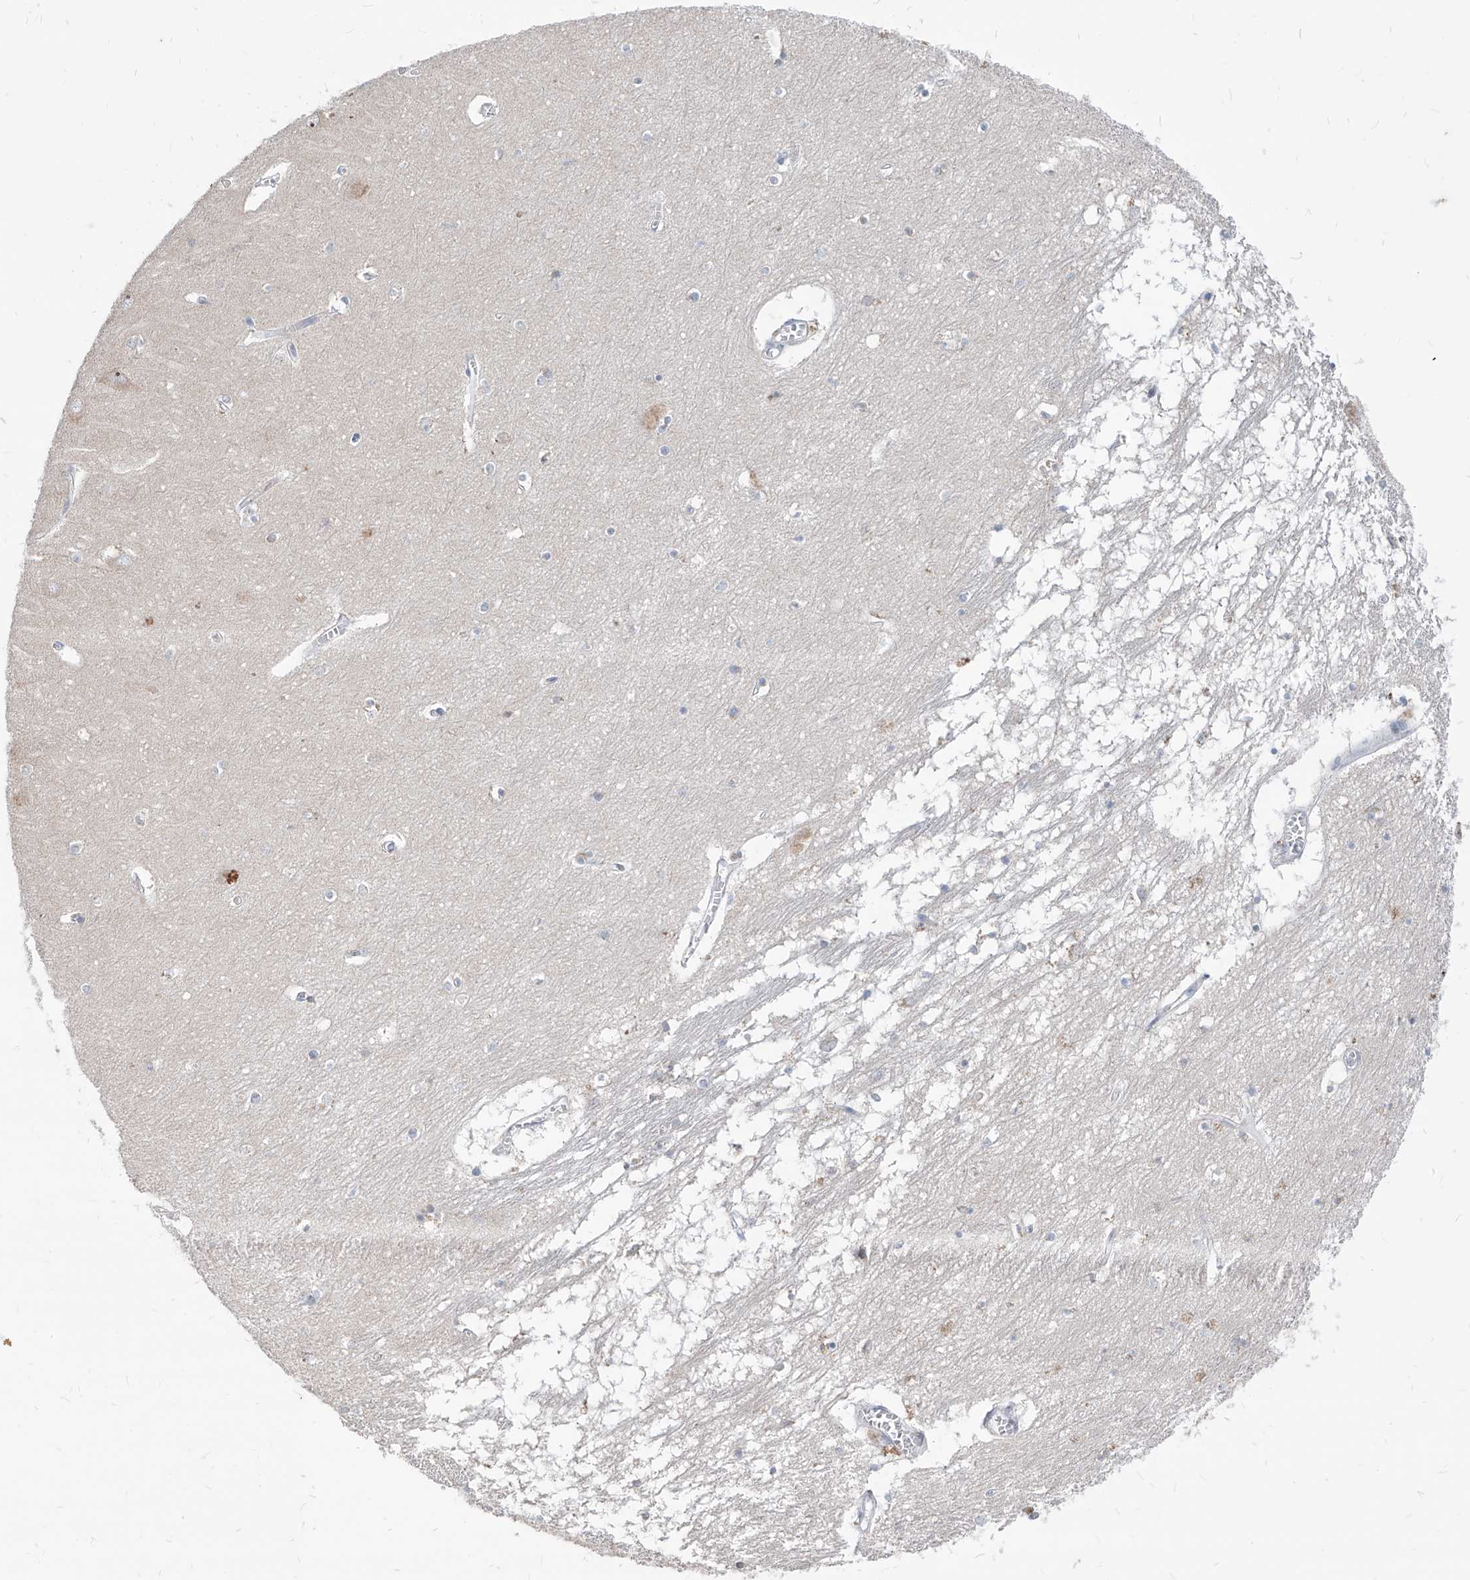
{"staining": {"intensity": "negative", "quantity": "none", "location": "none"}, "tissue": "hippocampus", "cell_type": "Glial cells", "image_type": "normal", "snomed": [{"axis": "morphology", "description": "Normal tissue, NOS"}, {"axis": "topography", "description": "Hippocampus"}], "caption": "Normal hippocampus was stained to show a protein in brown. There is no significant staining in glial cells.", "gene": "AGPS", "patient": {"sex": "male", "age": 70}}